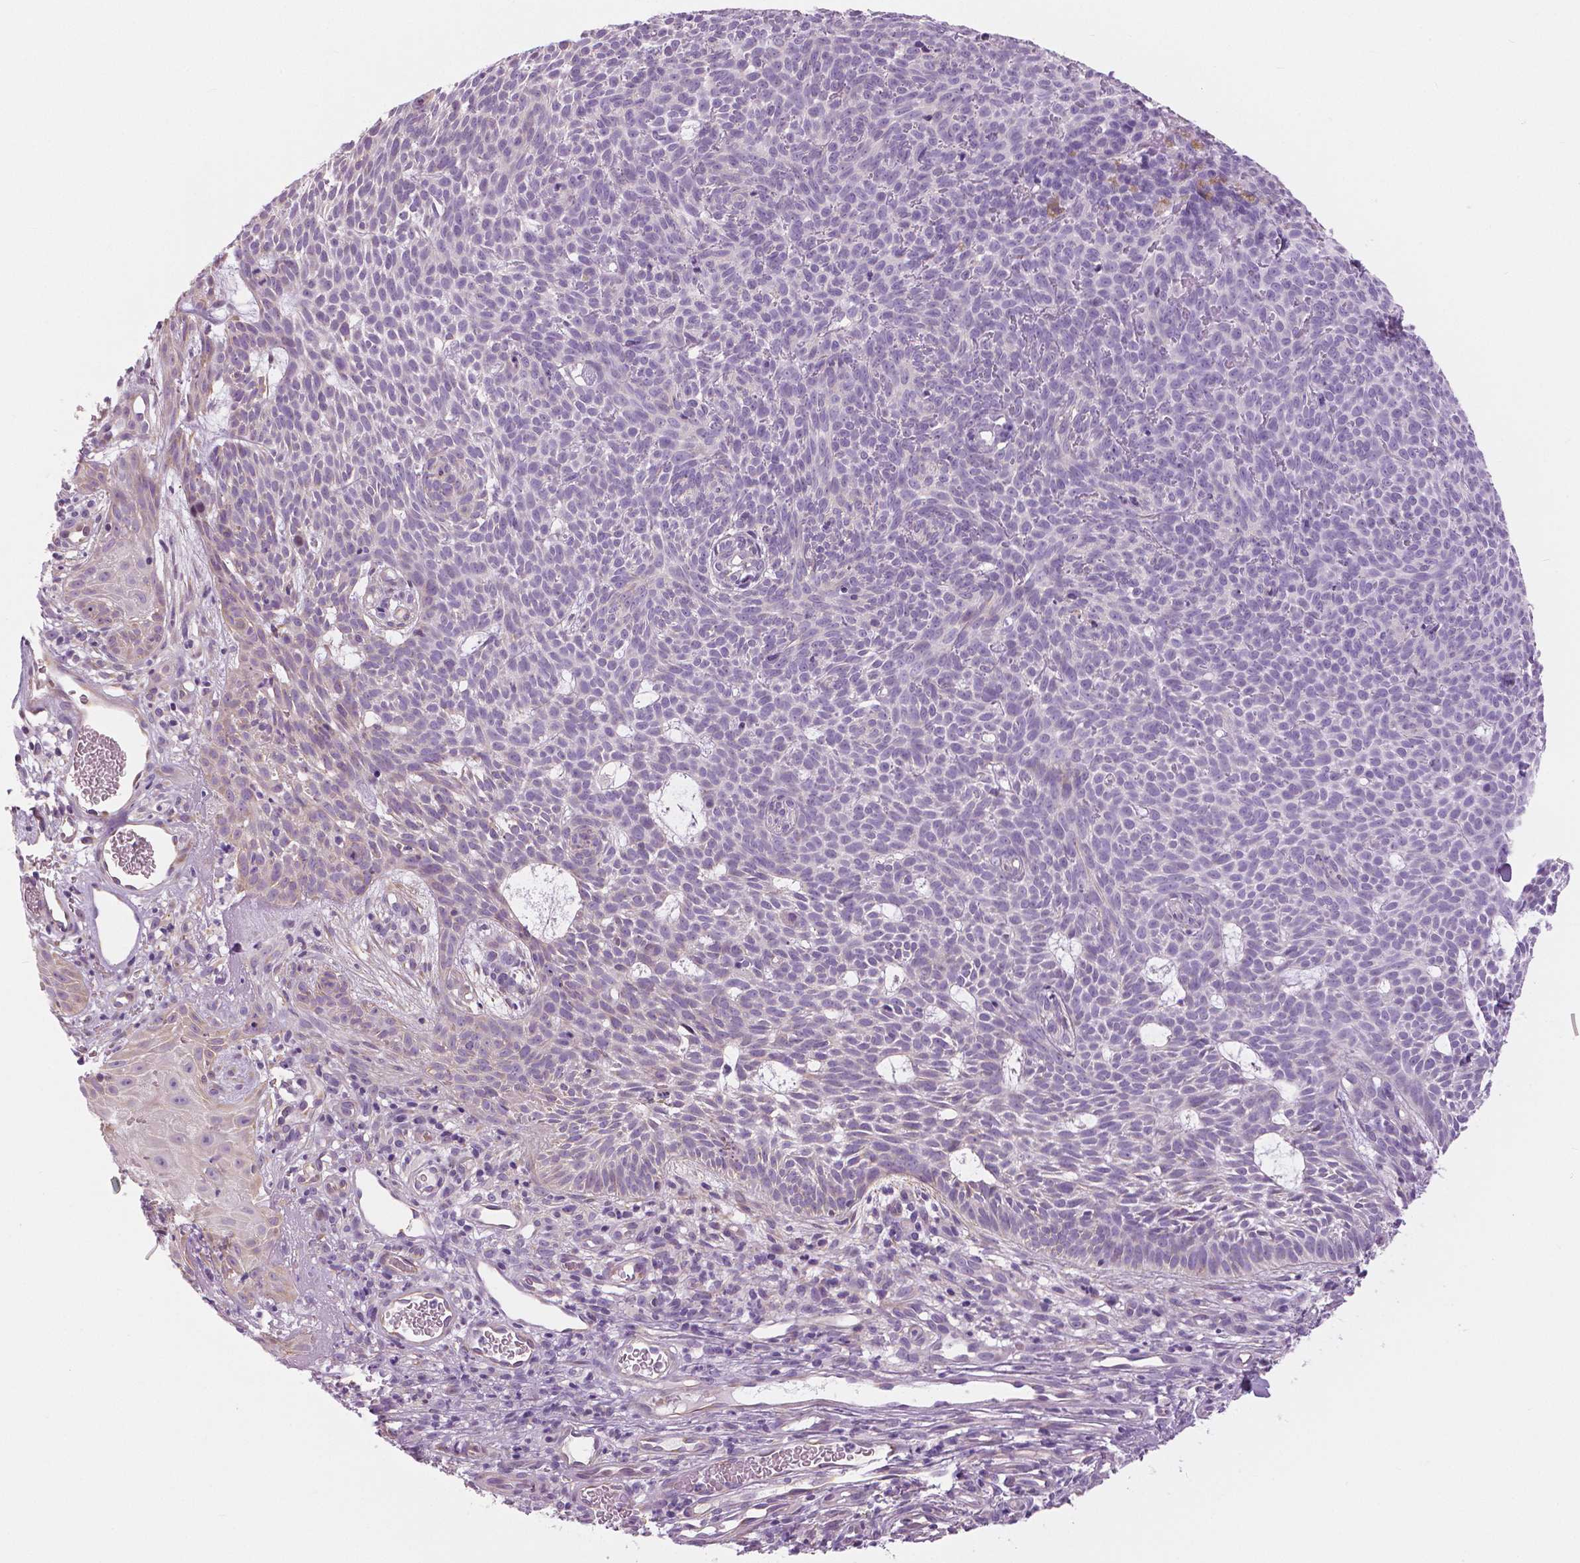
{"staining": {"intensity": "negative", "quantity": "none", "location": "none"}, "tissue": "skin cancer", "cell_type": "Tumor cells", "image_type": "cancer", "snomed": [{"axis": "morphology", "description": "Basal cell carcinoma"}, {"axis": "topography", "description": "Skin"}], "caption": "Skin cancer (basal cell carcinoma) stained for a protein using immunohistochemistry (IHC) reveals no expression tumor cells.", "gene": "SLC24A1", "patient": {"sex": "male", "age": 59}}